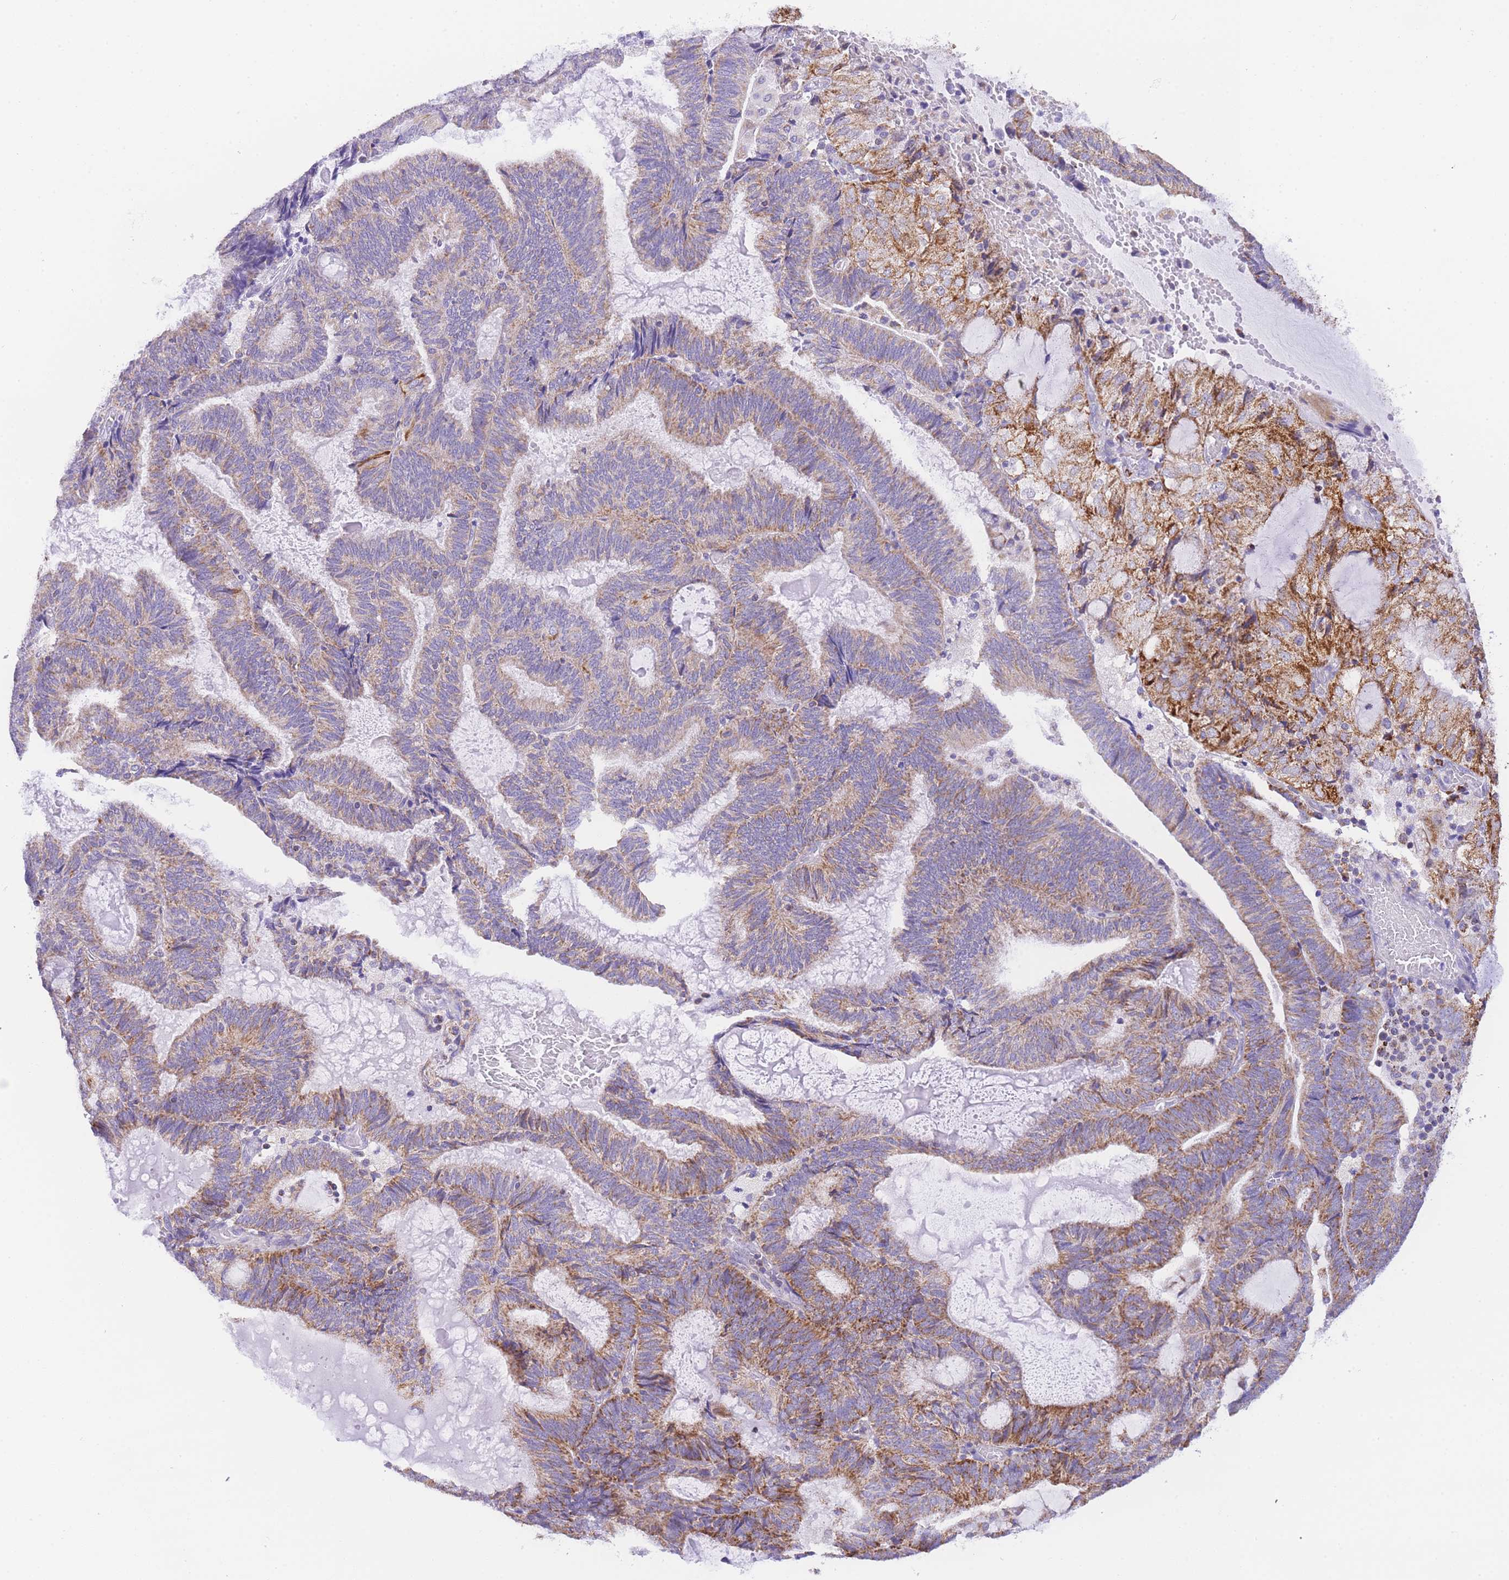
{"staining": {"intensity": "strong", "quantity": "<25%", "location": "cytoplasmic/membranous"}, "tissue": "endometrial cancer", "cell_type": "Tumor cells", "image_type": "cancer", "snomed": [{"axis": "morphology", "description": "Adenocarcinoma, NOS"}, {"axis": "topography", "description": "Endometrium"}], "caption": "Tumor cells demonstrate medium levels of strong cytoplasmic/membranous staining in approximately <25% of cells in human endometrial cancer (adenocarcinoma).", "gene": "NKD2", "patient": {"sex": "female", "age": 81}}